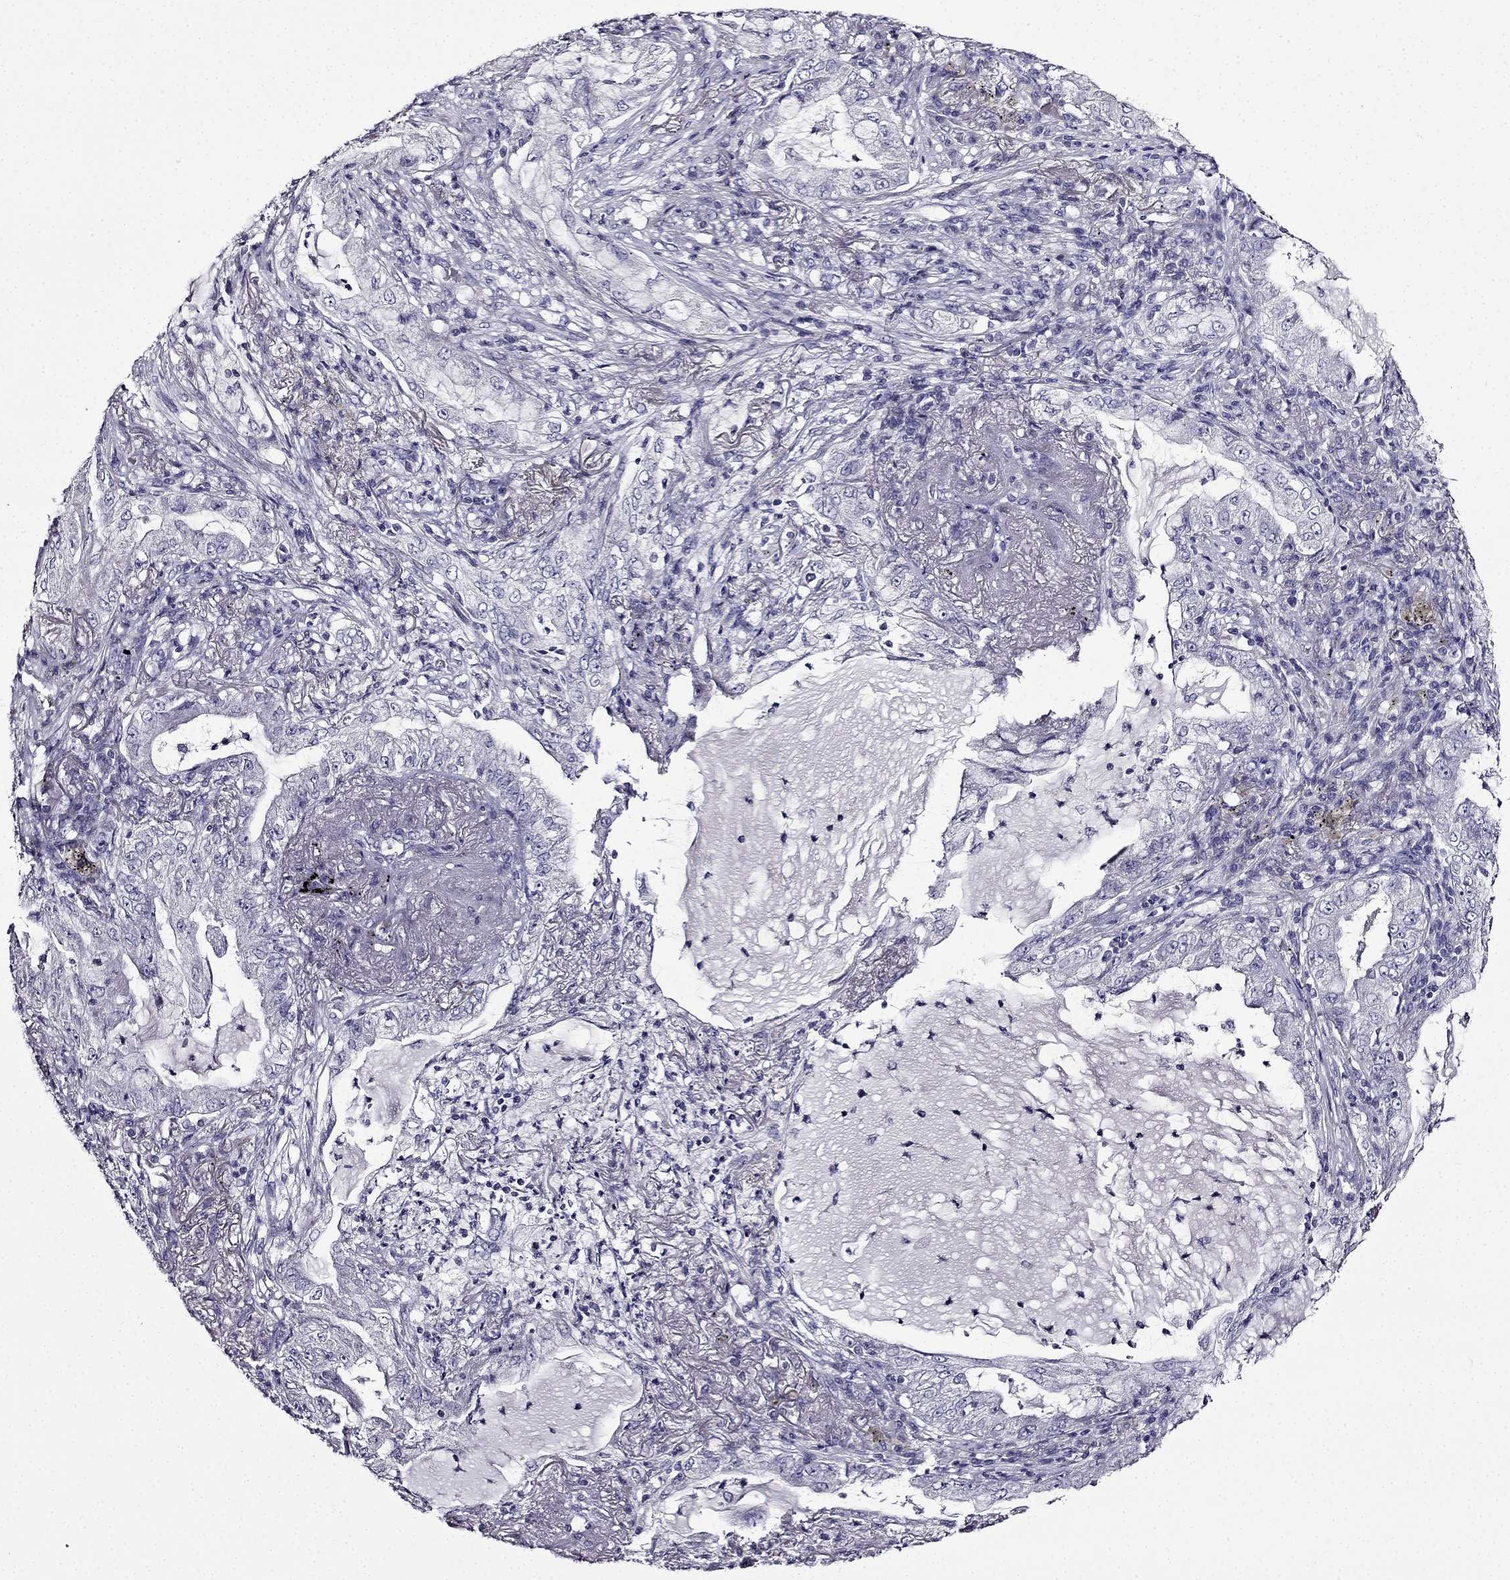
{"staining": {"intensity": "negative", "quantity": "none", "location": "none"}, "tissue": "lung cancer", "cell_type": "Tumor cells", "image_type": "cancer", "snomed": [{"axis": "morphology", "description": "Adenocarcinoma, NOS"}, {"axis": "topography", "description": "Lung"}], "caption": "Immunohistochemistry photomicrograph of neoplastic tissue: adenocarcinoma (lung) stained with DAB shows no significant protein expression in tumor cells.", "gene": "TMEM266", "patient": {"sex": "female", "age": 73}}